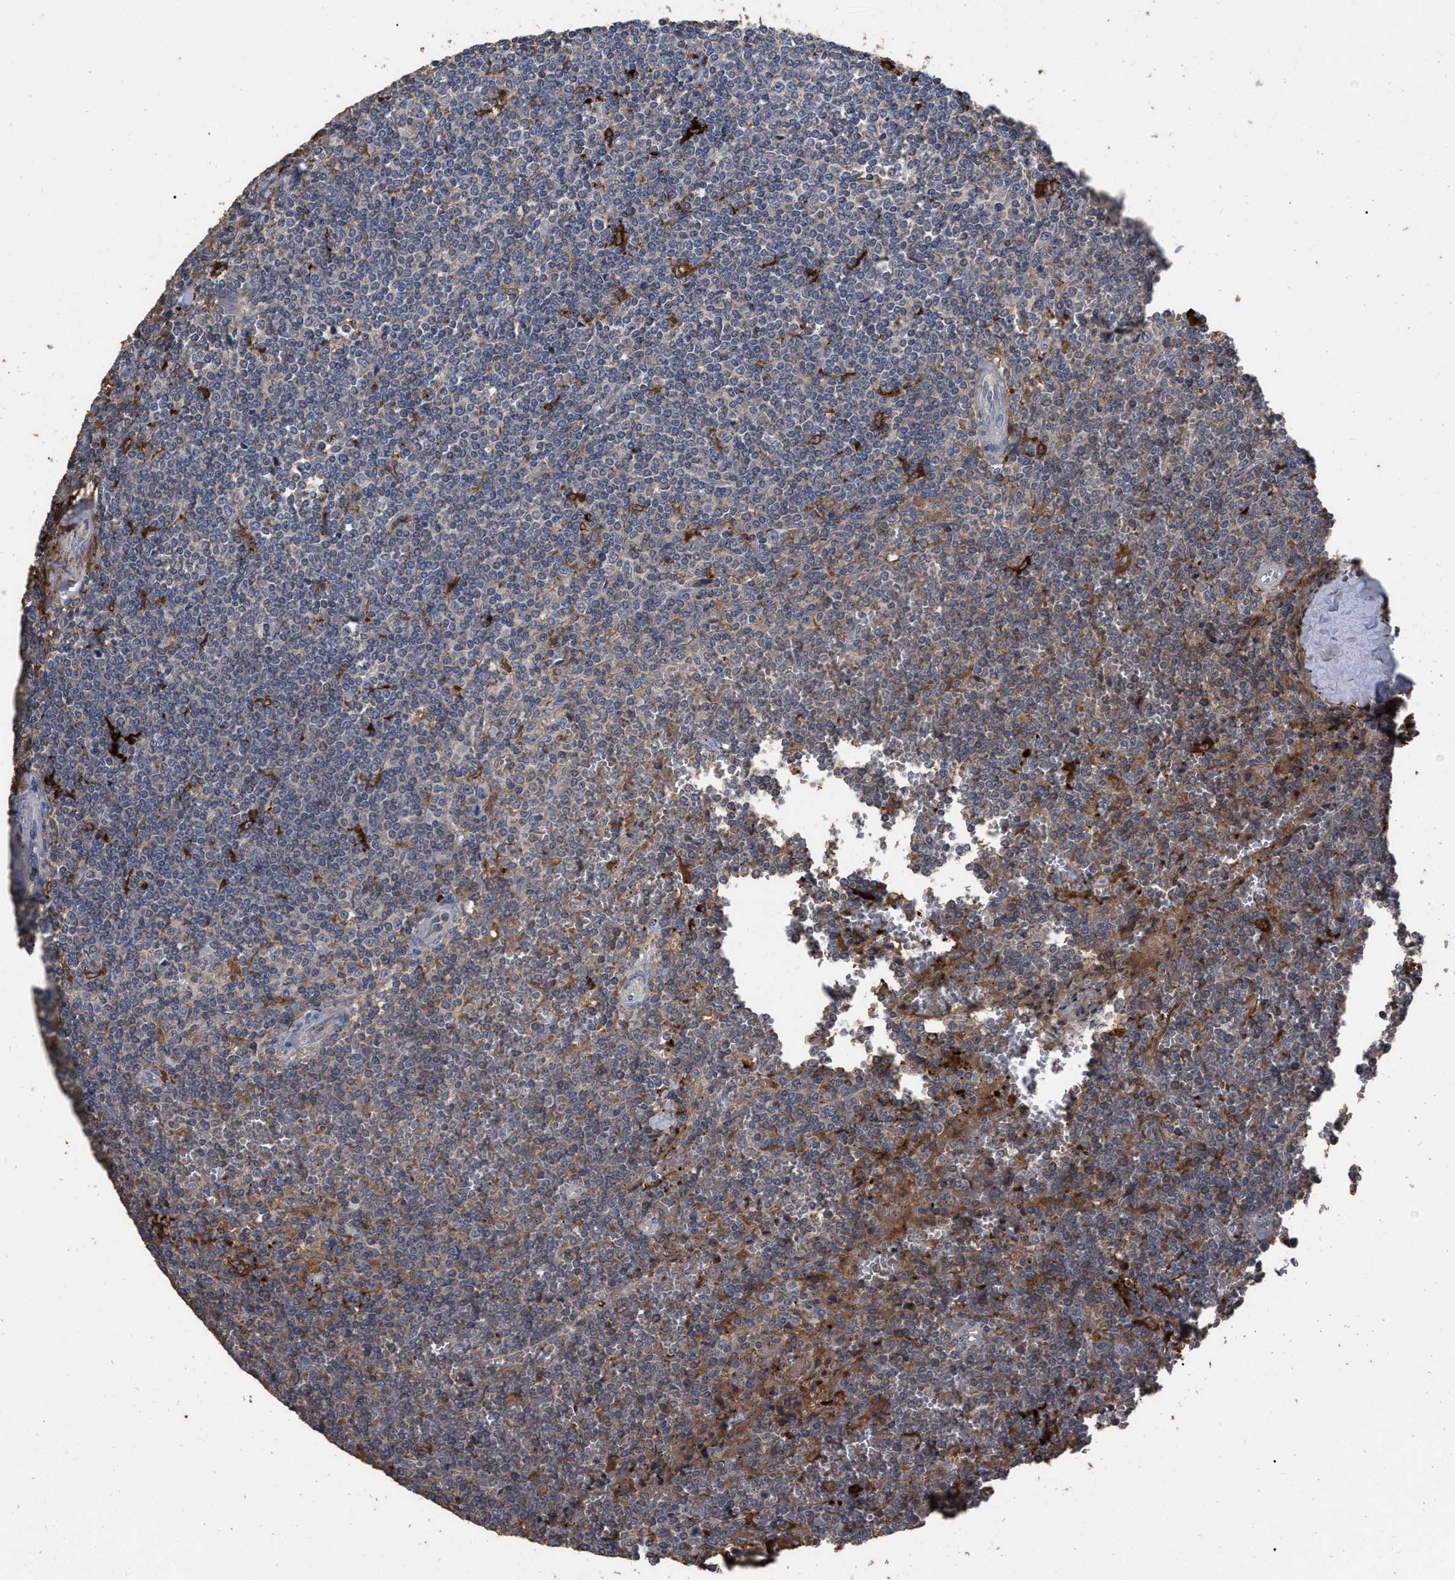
{"staining": {"intensity": "negative", "quantity": "none", "location": "none"}, "tissue": "lymphoma", "cell_type": "Tumor cells", "image_type": "cancer", "snomed": [{"axis": "morphology", "description": "Malignant lymphoma, non-Hodgkin's type, Low grade"}, {"axis": "topography", "description": "Spleen"}], "caption": "An immunohistochemistry image of malignant lymphoma, non-Hodgkin's type (low-grade) is shown. There is no staining in tumor cells of malignant lymphoma, non-Hodgkin's type (low-grade).", "gene": "GPR179", "patient": {"sex": "female", "age": 19}}